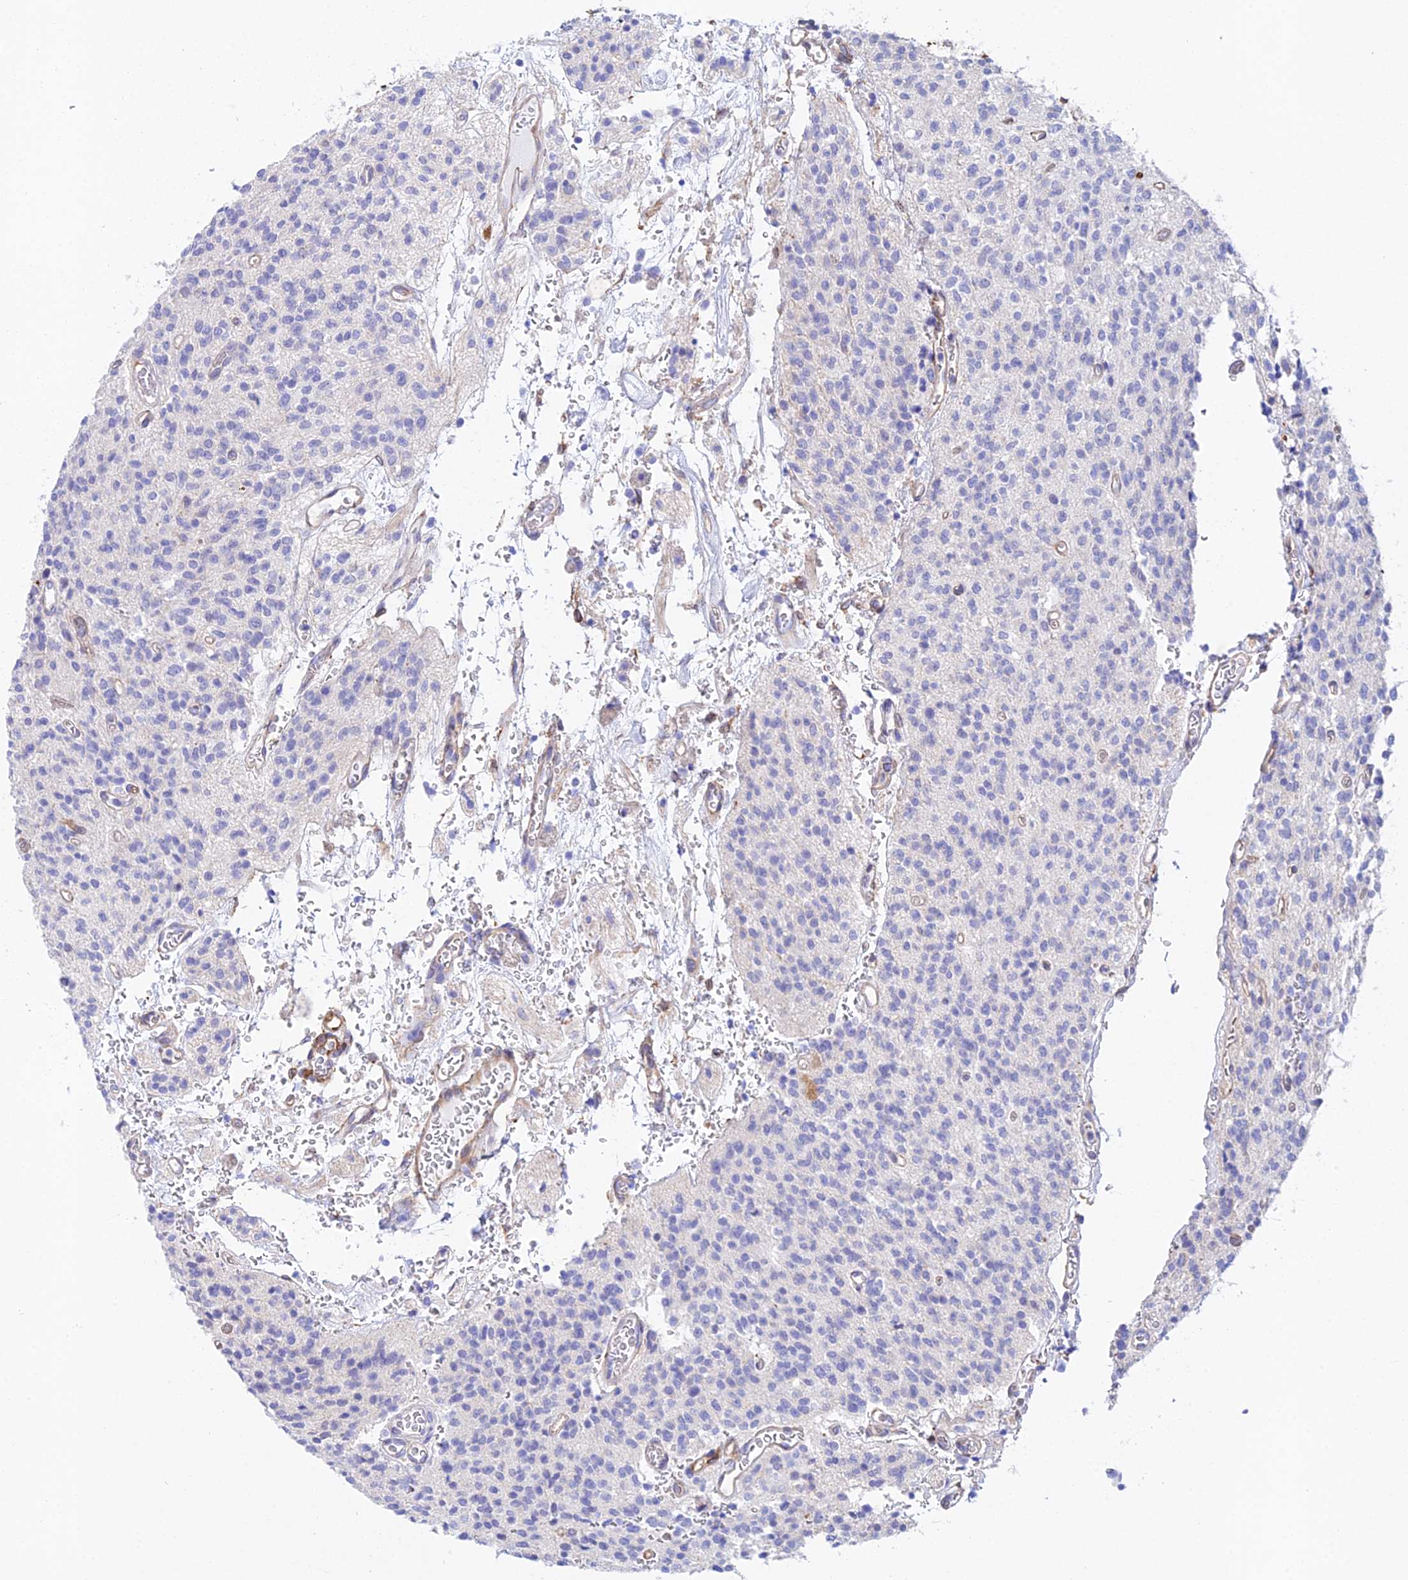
{"staining": {"intensity": "negative", "quantity": "none", "location": "none"}, "tissue": "glioma", "cell_type": "Tumor cells", "image_type": "cancer", "snomed": [{"axis": "morphology", "description": "Glioma, malignant, High grade"}, {"axis": "topography", "description": "Brain"}], "caption": "Immunohistochemistry (IHC) of human malignant glioma (high-grade) reveals no positivity in tumor cells. The staining is performed using DAB (3,3'-diaminobenzidine) brown chromogen with nuclei counter-stained in using hematoxylin.", "gene": "MXRA7", "patient": {"sex": "male", "age": 34}}